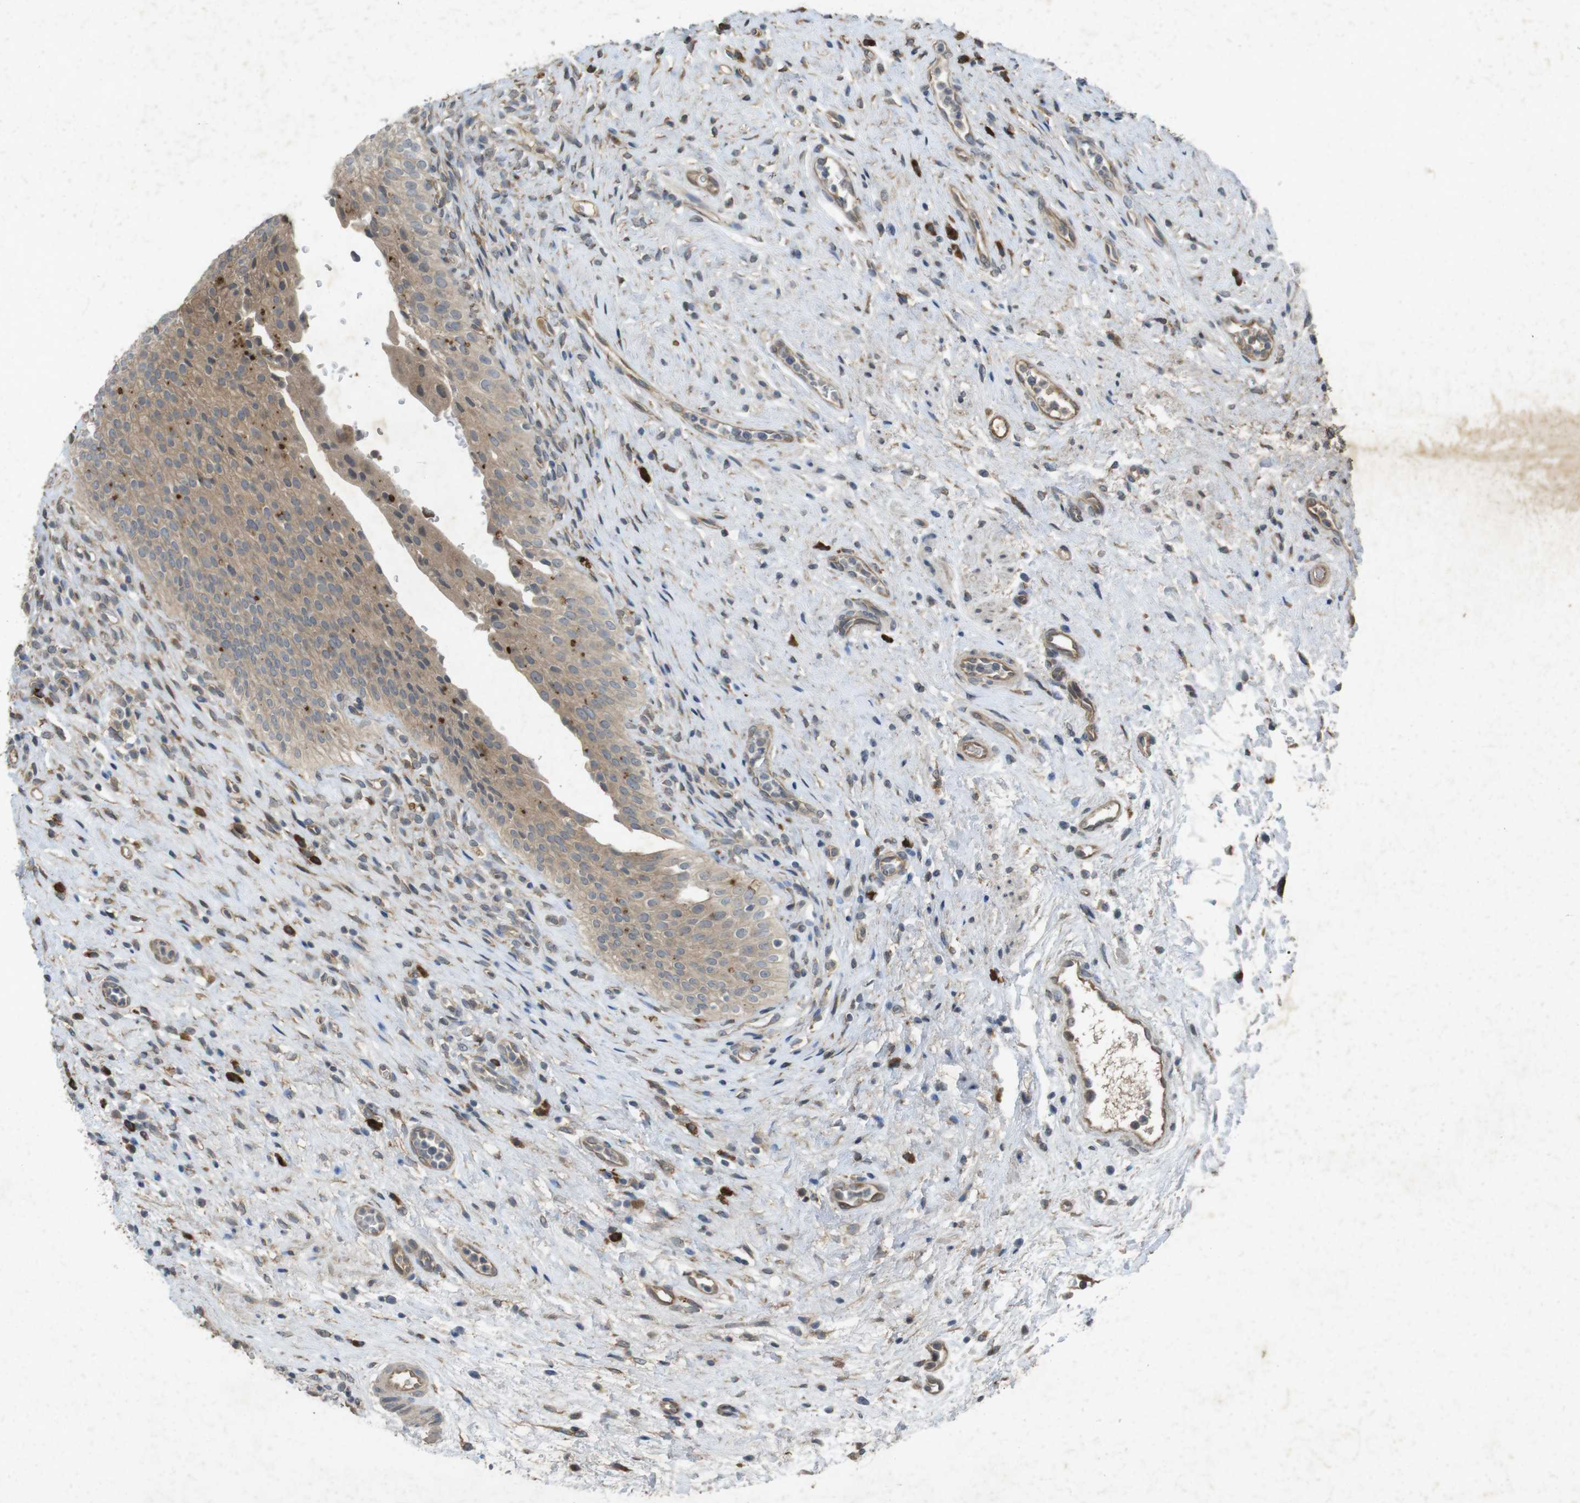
{"staining": {"intensity": "weak", "quantity": ">75%", "location": "cytoplasmic/membranous"}, "tissue": "urinary bladder", "cell_type": "Urothelial cells", "image_type": "normal", "snomed": [{"axis": "morphology", "description": "Normal tissue, NOS"}, {"axis": "morphology", "description": "Urothelial carcinoma, High grade"}, {"axis": "topography", "description": "Urinary bladder"}], "caption": "A micrograph showing weak cytoplasmic/membranous expression in approximately >75% of urothelial cells in normal urinary bladder, as visualized by brown immunohistochemical staining.", "gene": "FLCN", "patient": {"sex": "male", "age": 46}}